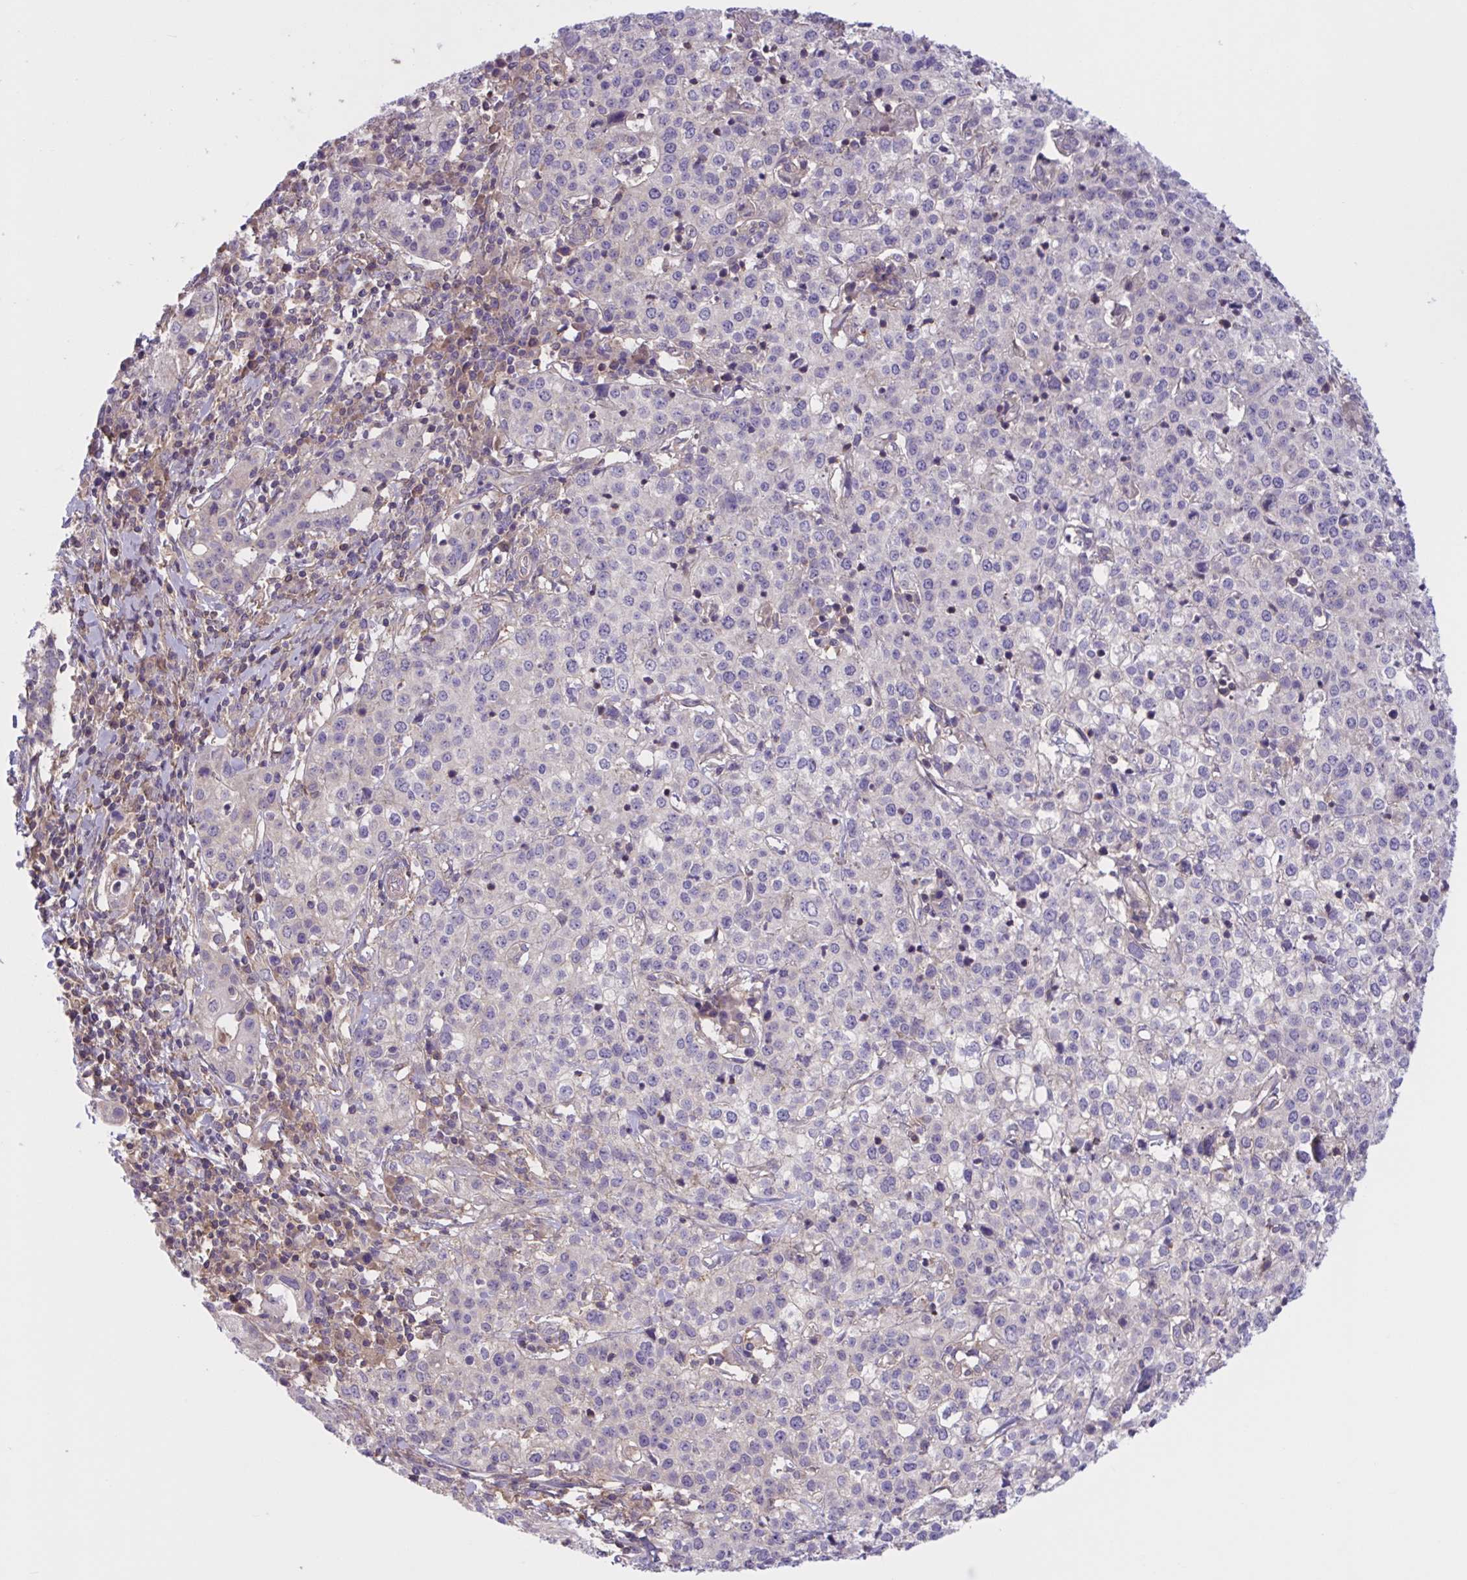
{"staining": {"intensity": "negative", "quantity": "none", "location": "none"}, "tissue": "cervical cancer", "cell_type": "Tumor cells", "image_type": "cancer", "snomed": [{"axis": "morphology", "description": "Normal tissue, NOS"}, {"axis": "morphology", "description": "Adenocarcinoma, NOS"}, {"axis": "topography", "description": "Cervix"}], "caption": "Tumor cells are negative for brown protein staining in cervical adenocarcinoma.", "gene": "WNT9B", "patient": {"sex": "female", "age": 44}}